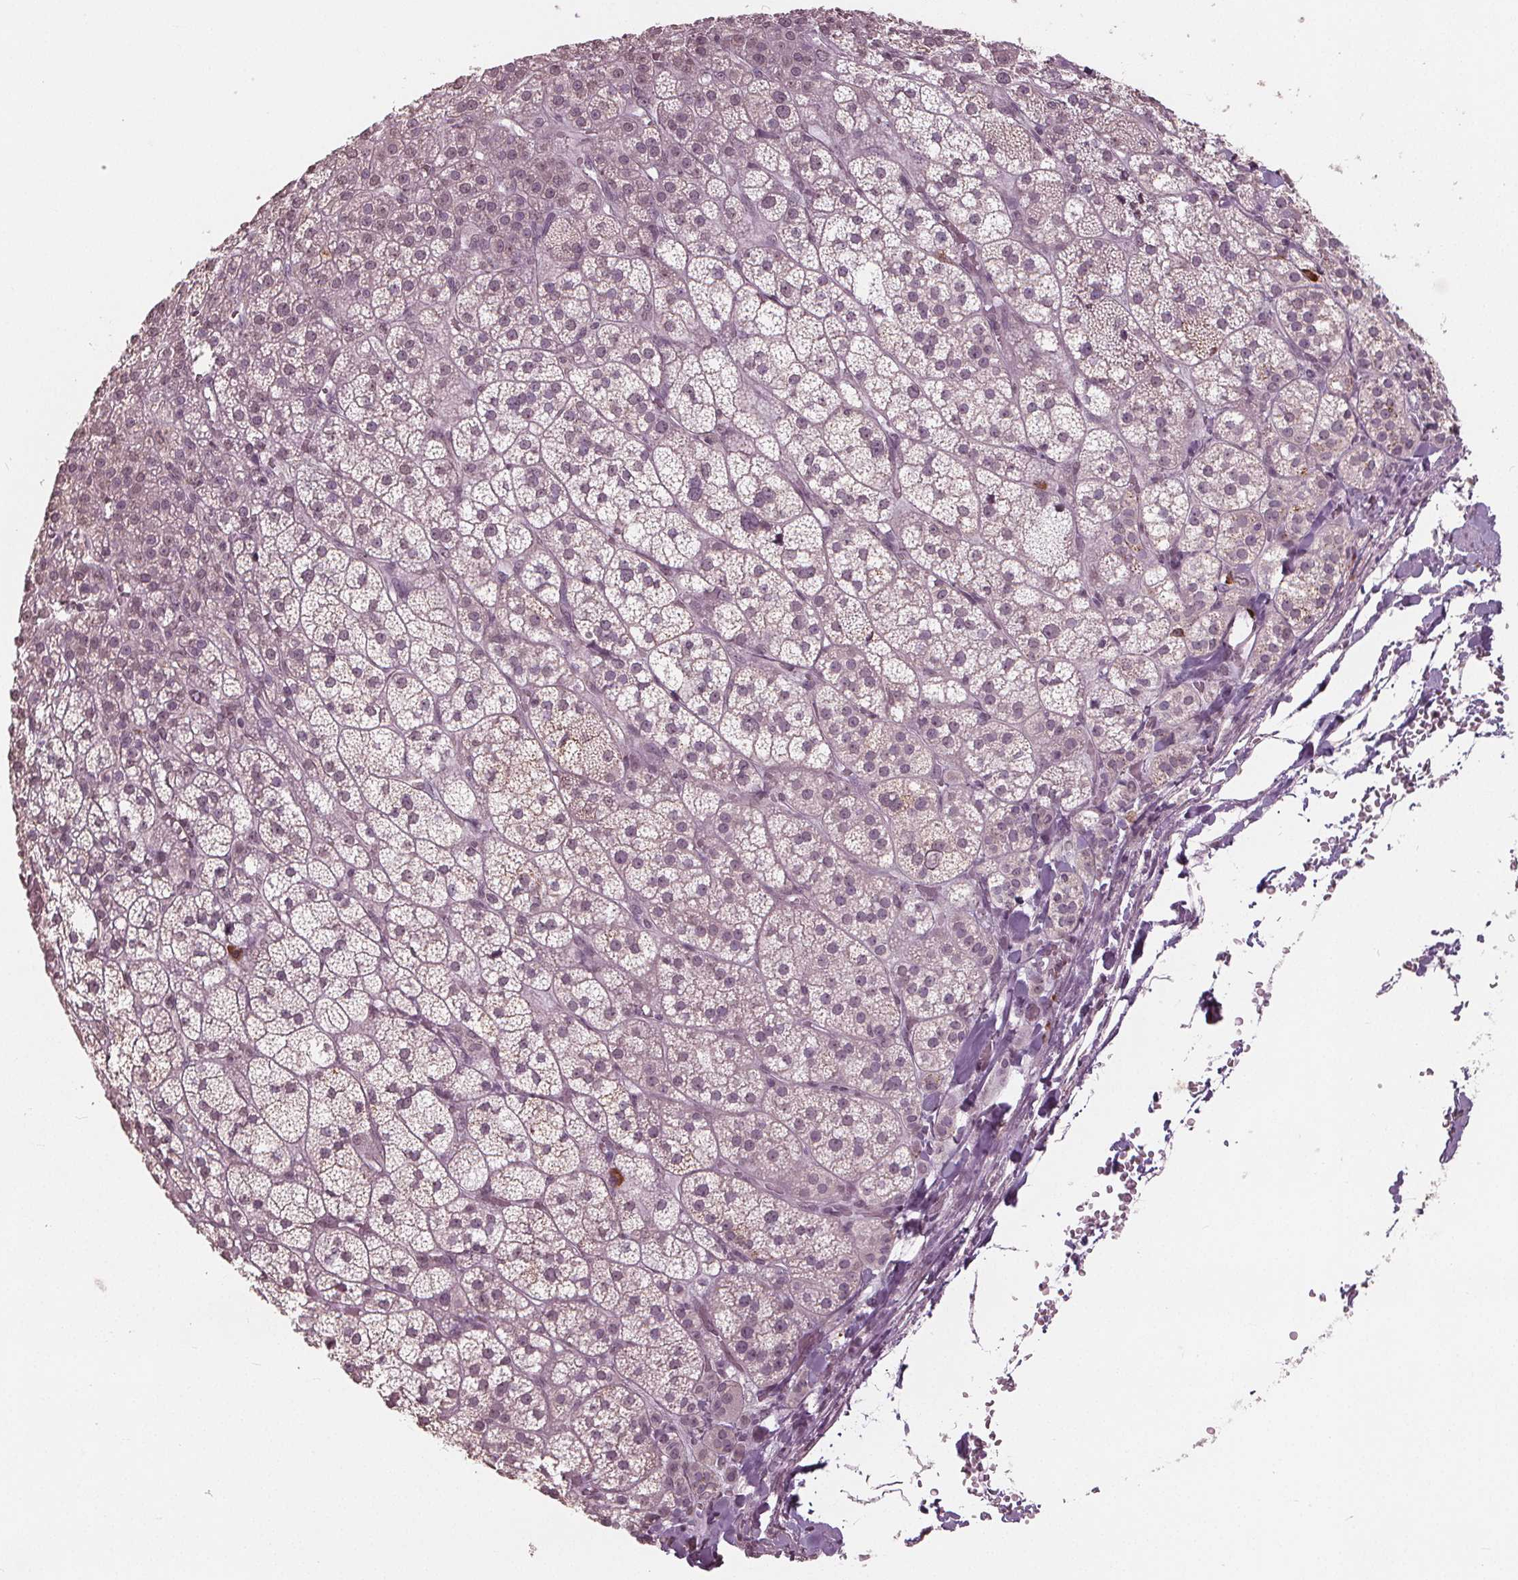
{"staining": {"intensity": "negative", "quantity": "none", "location": "none"}, "tissue": "adrenal gland", "cell_type": "Glandular cells", "image_type": "normal", "snomed": [{"axis": "morphology", "description": "Normal tissue, NOS"}, {"axis": "topography", "description": "Adrenal gland"}], "caption": "A micrograph of adrenal gland stained for a protein demonstrates no brown staining in glandular cells. (Stains: DAB immunohistochemistry with hematoxylin counter stain, Microscopy: brightfield microscopy at high magnification).", "gene": "CXCL16", "patient": {"sex": "female", "age": 60}}